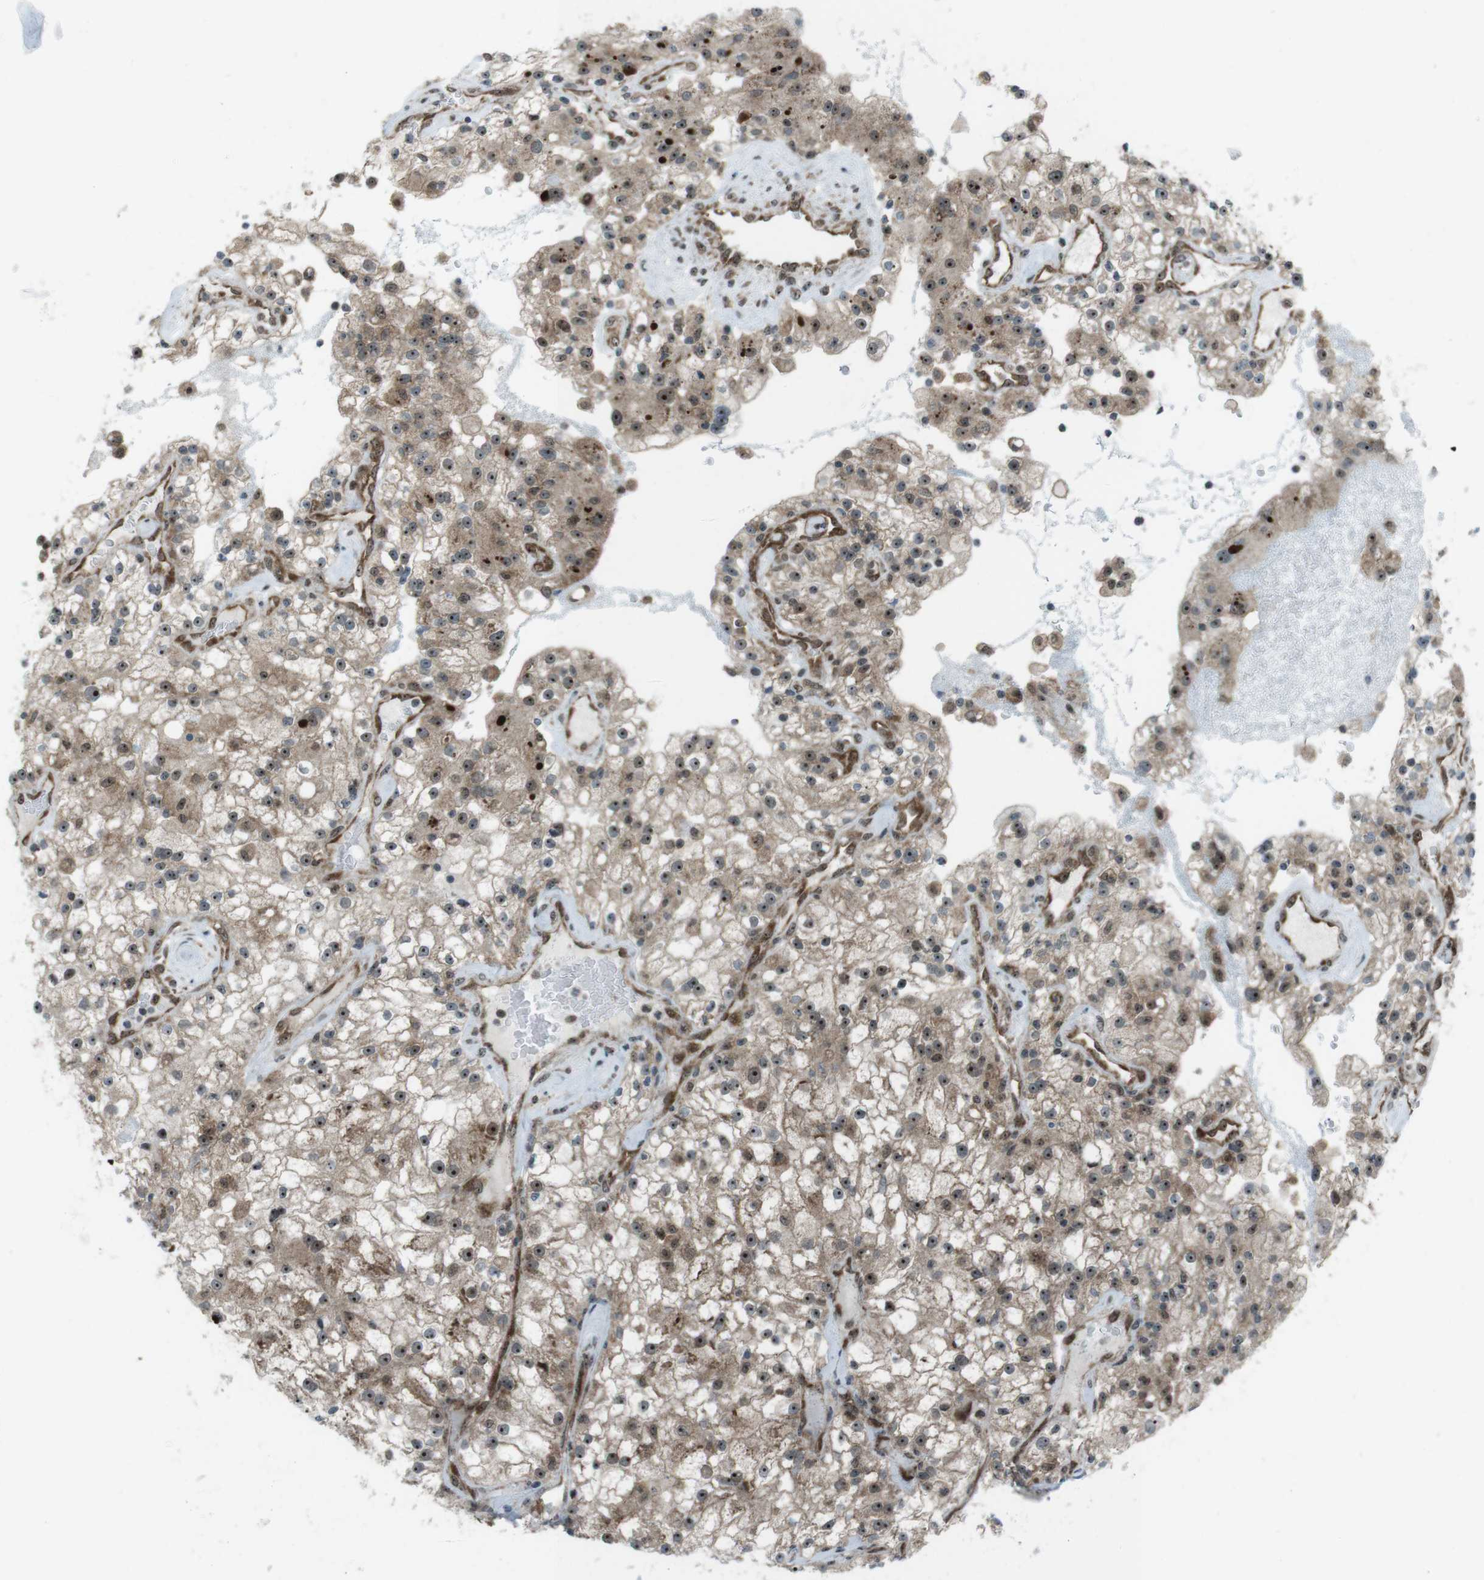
{"staining": {"intensity": "moderate", "quantity": ">75%", "location": "cytoplasmic/membranous,nuclear"}, "tissue": "renal cancer", "cell_type": "Tumor cells", "image_type": "cancer", "snomed": [{"axis": "morphology", "description": "Adenocarcinoma, NOS"}, {"axis": "topography", "description": "Kidney"}], "caption": "There is medium levels of moderate cytoplasmic/membranous and nuclear staining in tumor cells of renal cancer (adenocarcinoma), as demonstrated by immunohistochemical staining (brown color).", "gene": "CSNK1D", "patient": {"sex": "female", "age": 52}}